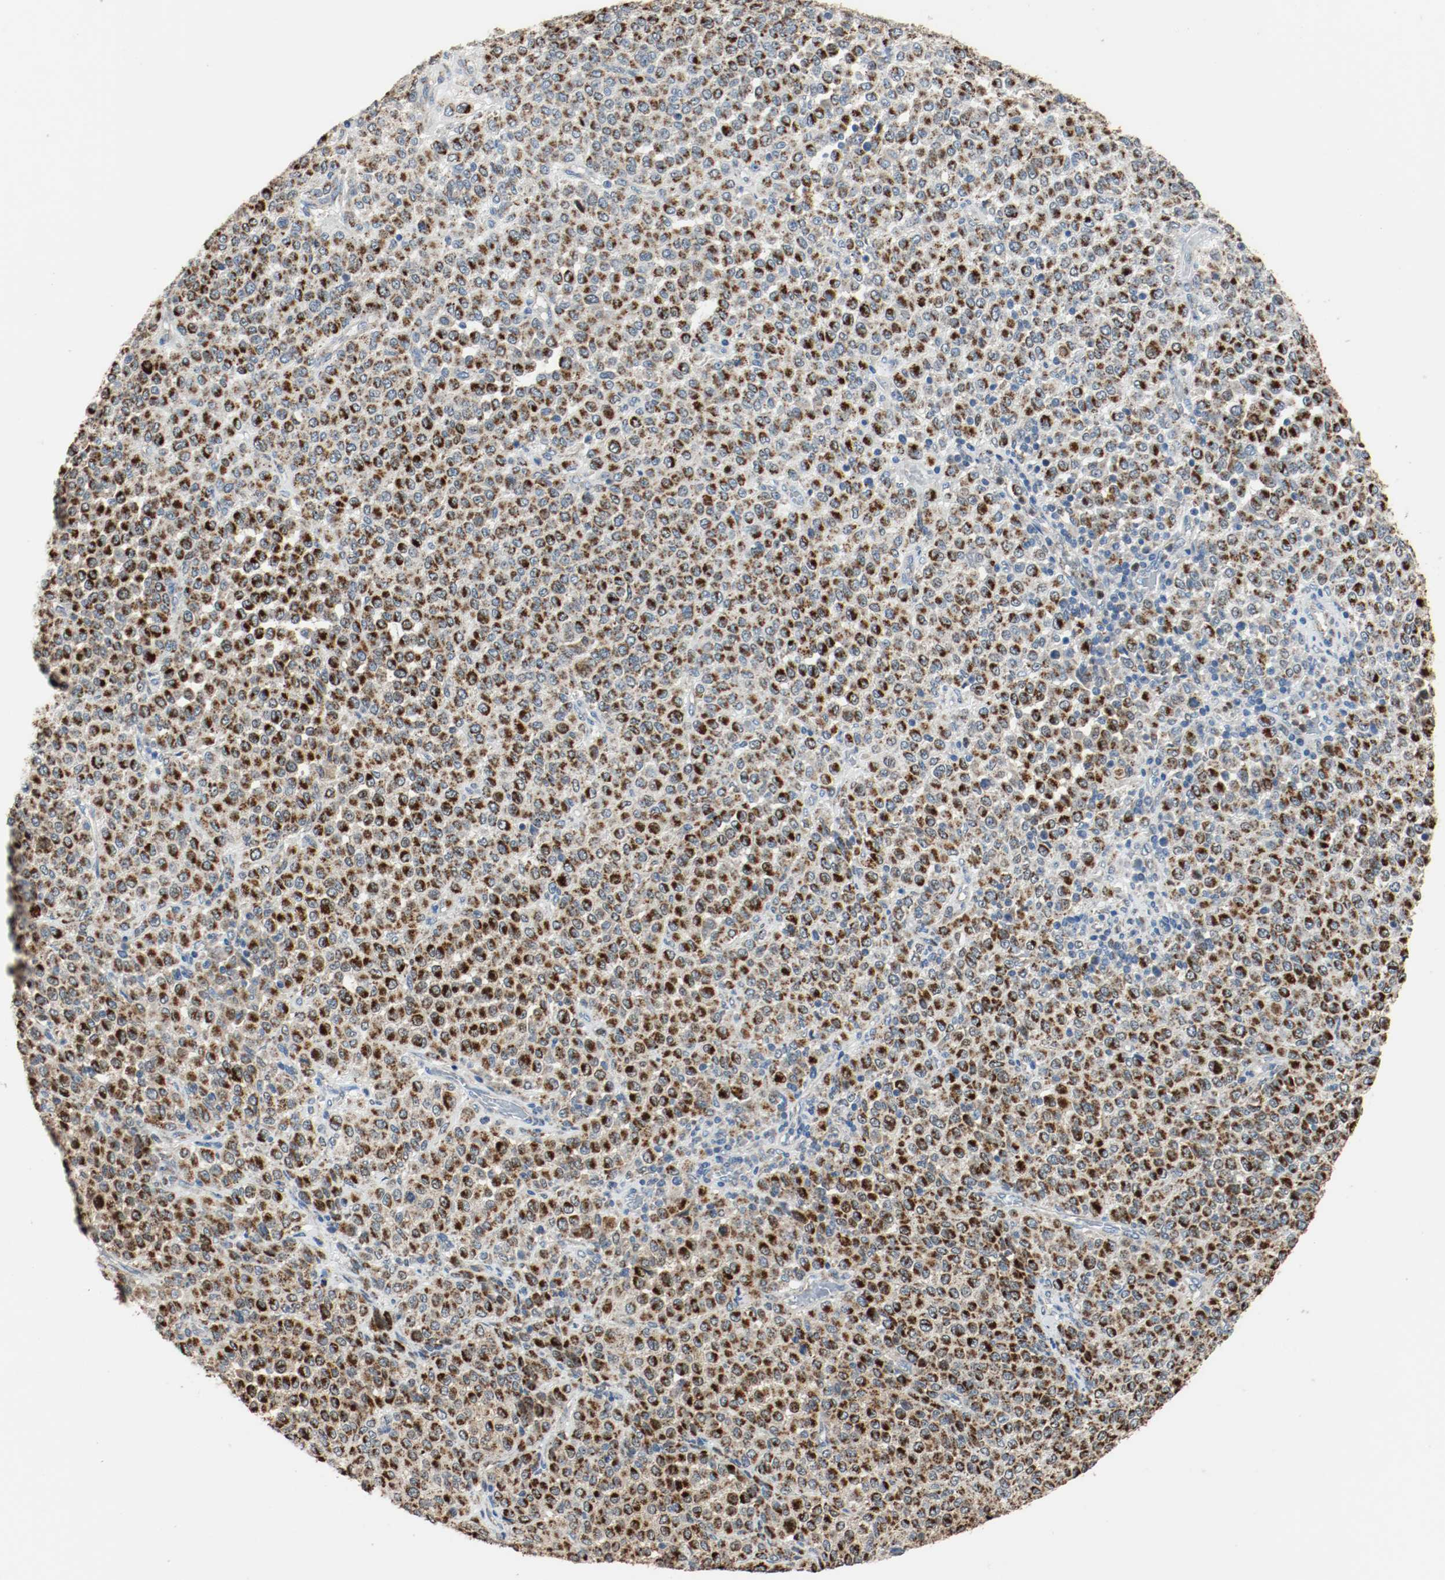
{"staining": {"intensity": "strong", "quantity": ">75%", "location": "cytoplasmic/membranous"}, "tissue": "melanoma", "cell_type": "Tumor cells", "image_type": "cancer", "snomed": [{"axis": "morphology", "description": "Malignant melanoma, Metastatic site"}, {"axis": "topography", "description": "Pancreas"}], "caption": "Immunohistochemical staining of malignant melanoma (metastatic site) reveals high levels of strong cytoplasmic/membranous expression in approximately >75% of tumor cells. The staining was performed using DAB (3,3'-diaminobenzidine), with brown indicating positive protein expression. Nuclei are stained blue with hematoxylin.", "gene": "ALDH4A1", "patient": {"sex": "female", "age": 30}}